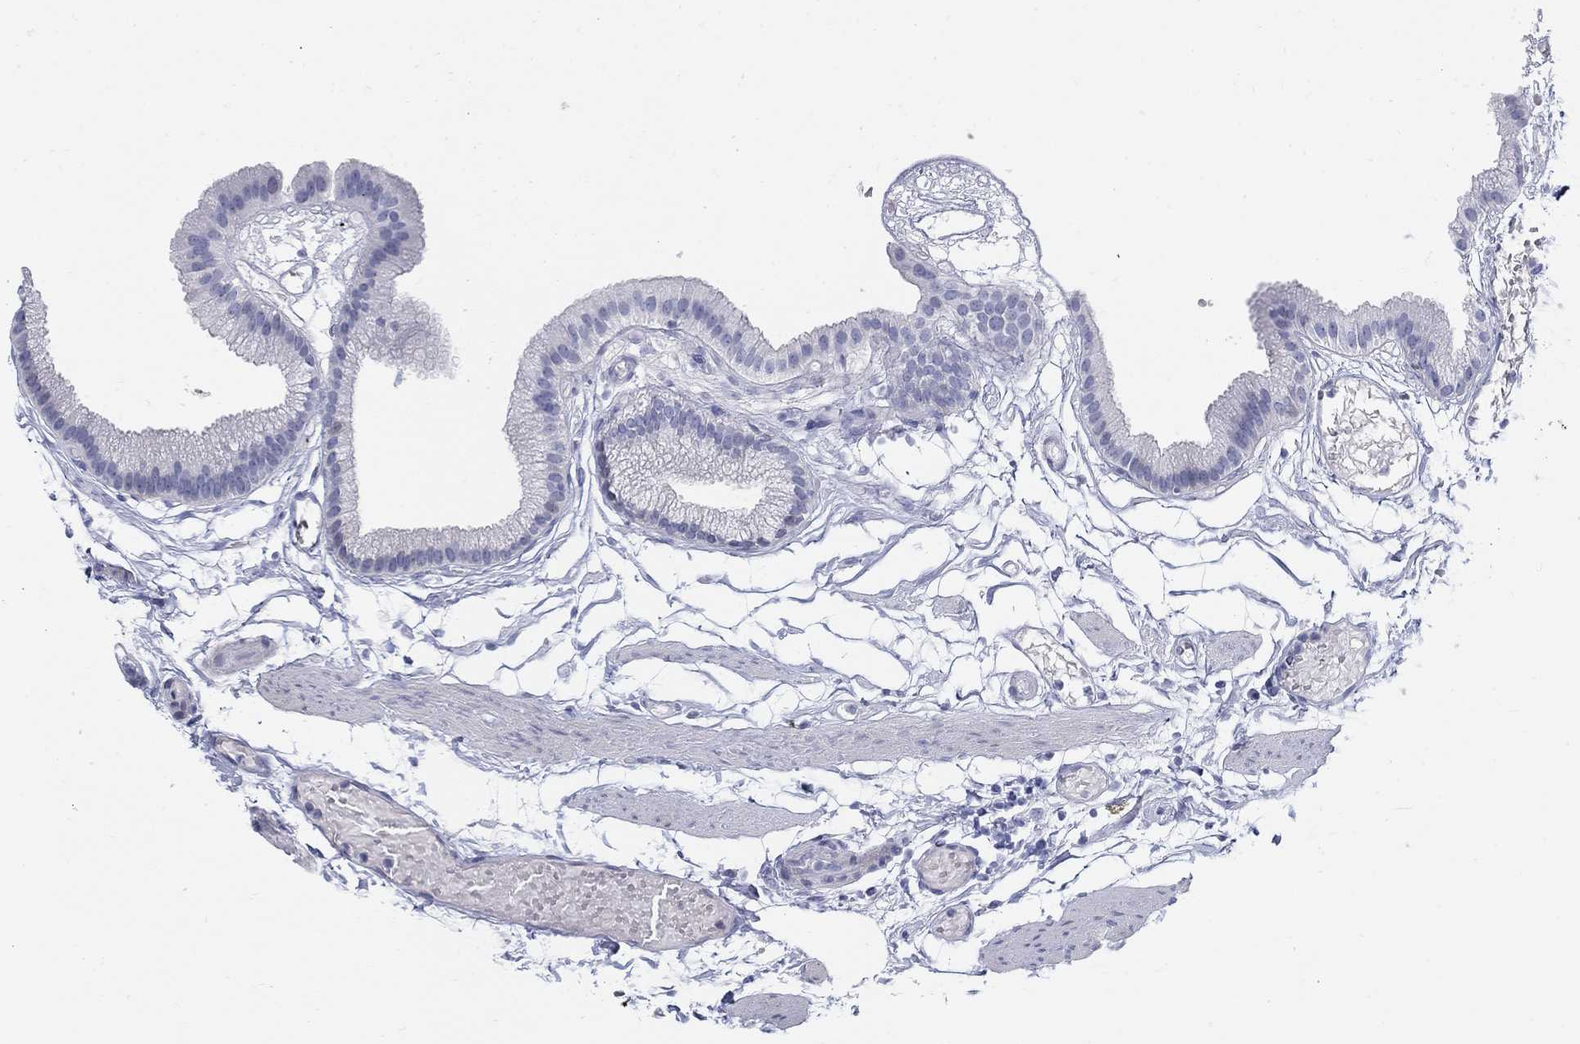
{"staining": {"intensity": "negative", "quantity": "none", "location": "none"}, "tissue": "gallbladder", "cell_type": "Glandular cells", "image_type": "normal", "snomed": [{"axis": "morphology", "description": "Normal tissue, NOS"}, {"axis": "topography", "description": "Gallbladder"}], "caption": "Histopathology image shows no protein expression in glandular cells of benign gallbladder. (Stains: DAB immunohistochemistry (IHC) with hematoxylin counter stain, Microscopy: brightfield microscopy at high magnification).", "gene": "HEATR4", "patient": {"sex": "female", "age": 45}}